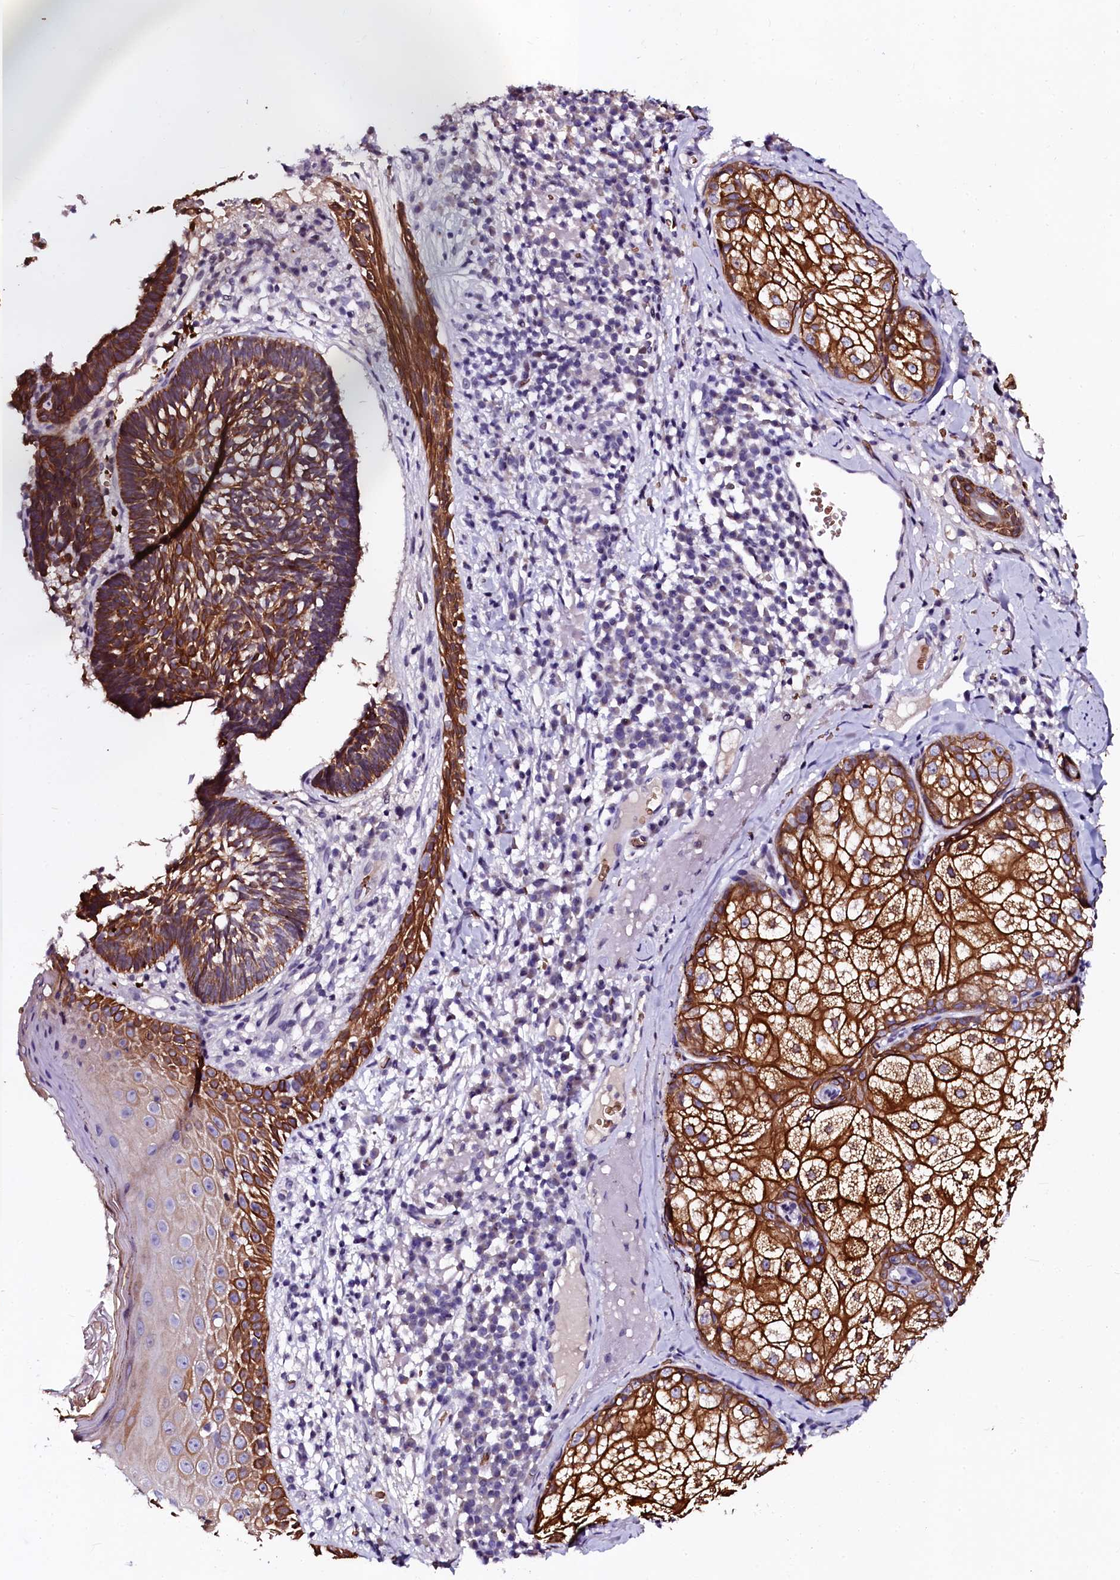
{"staining": {"intensity": "strong", "quantity": ">75%", "location": "cytoplasmic/membranous"}, "tissue": "skin cancer", "cell_type": "Tumor cells", "image_type": "cancer", "snomed": [{"axis": "morphology", "description": "Basal cell carcinoma"}, {"axis": "topography", "description": "Skin"}], "caption": "Skin cancer (basal cell carcinoma) stained with a brown dye exhibits strong cytoplasmic/membranous positive expression in about >75% of tumor cells.", "gene": "CTDSPL2", "patient": {"sex": "male", "age": 88}}